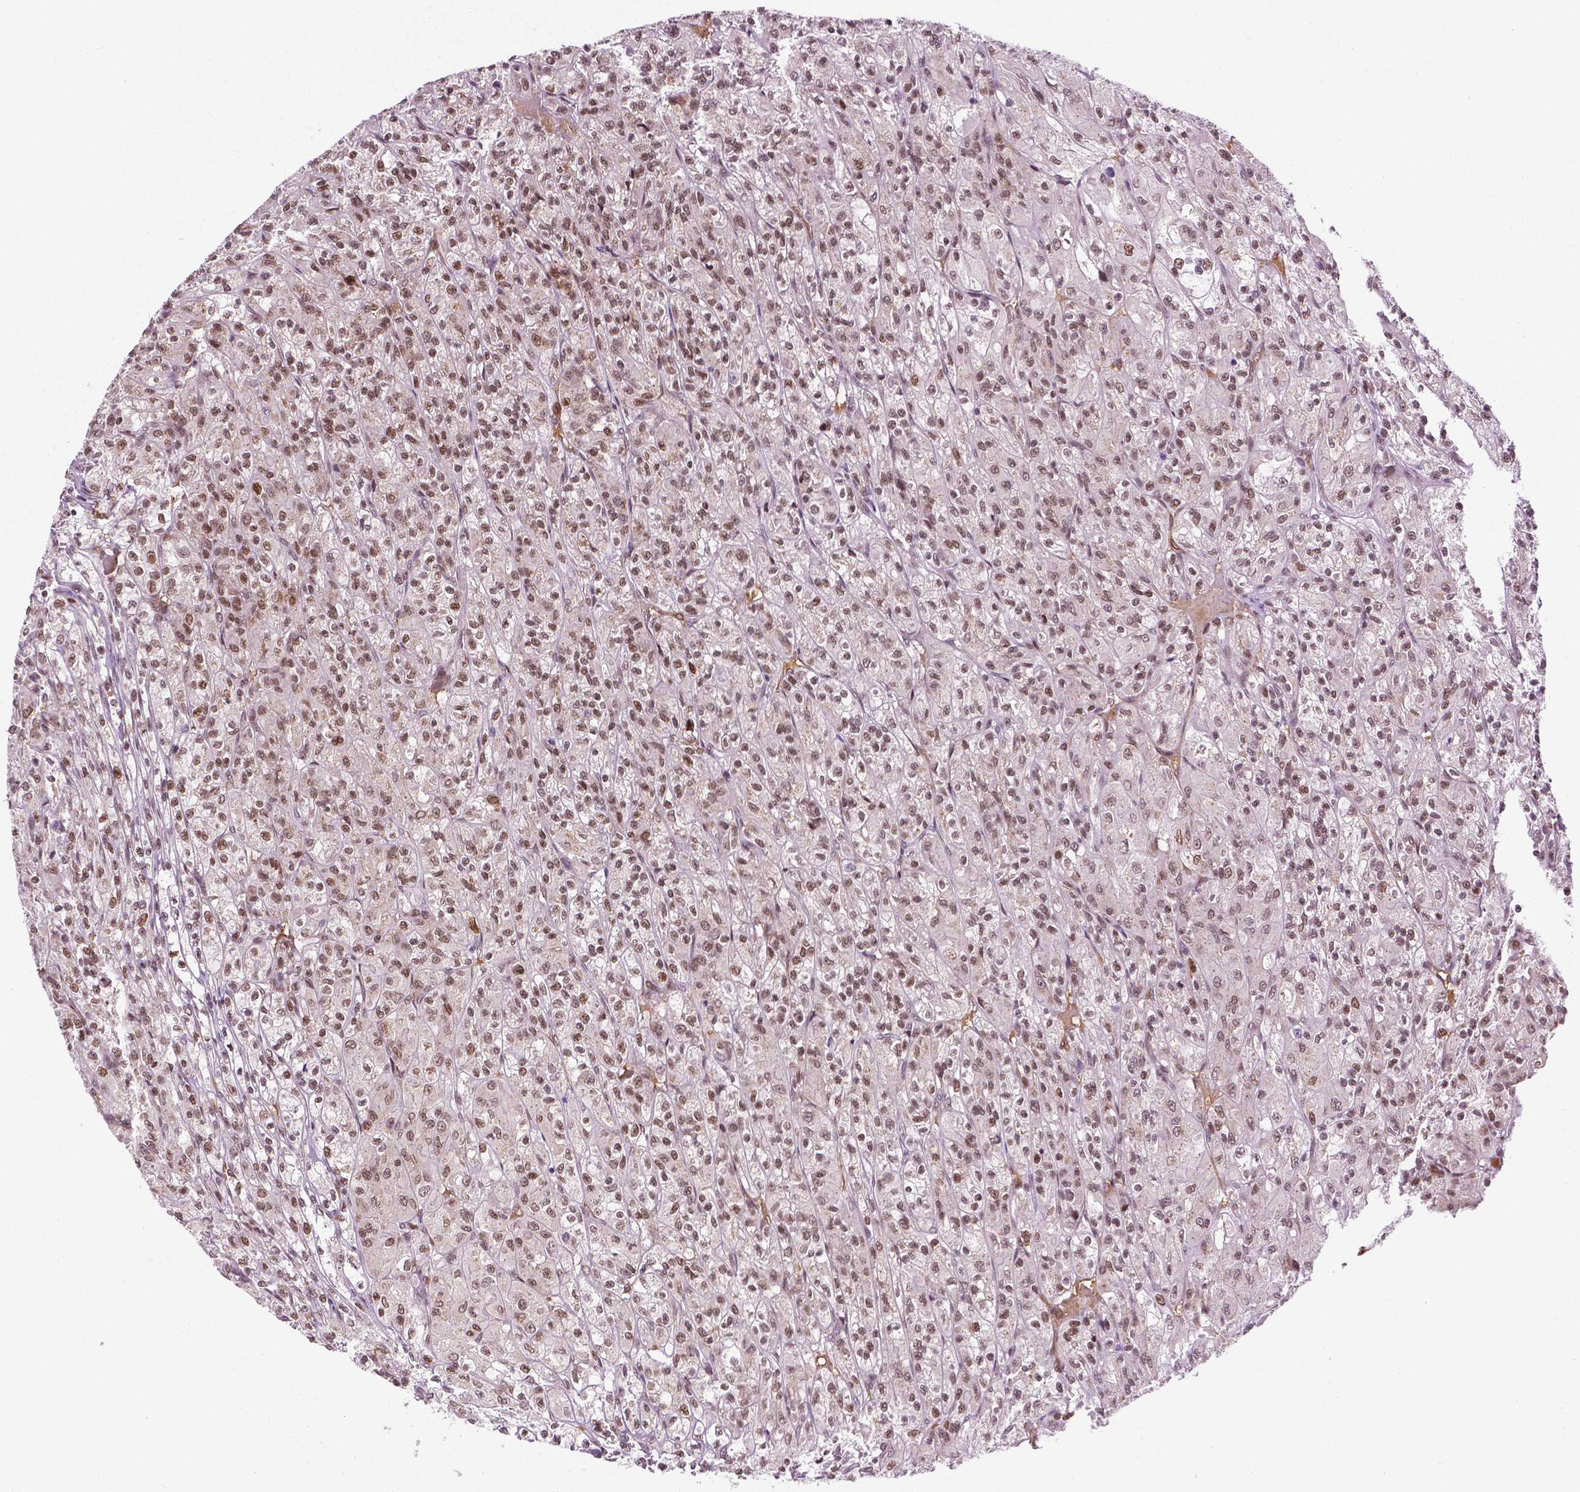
{"staining": {"intensity": "moderate", "quantity": ">75%", "location": "nuclear"}, "tissue": "renal cancer", "cell_type": "Tumor cells", "image_type": "cancer", "snomed": [{"axis": "morphology", "description": "Adenocarcinoma, NOS"}, {"axis": "topography", "description": "Kidney"}], "caption": "Renal cancer was stained to show a protein in brown. There is medium levels of moderate nuclear positivity in about >75% of tumor cells.", "gene": "ZNF41", "patient": {"sex": "female", "age": 70}}